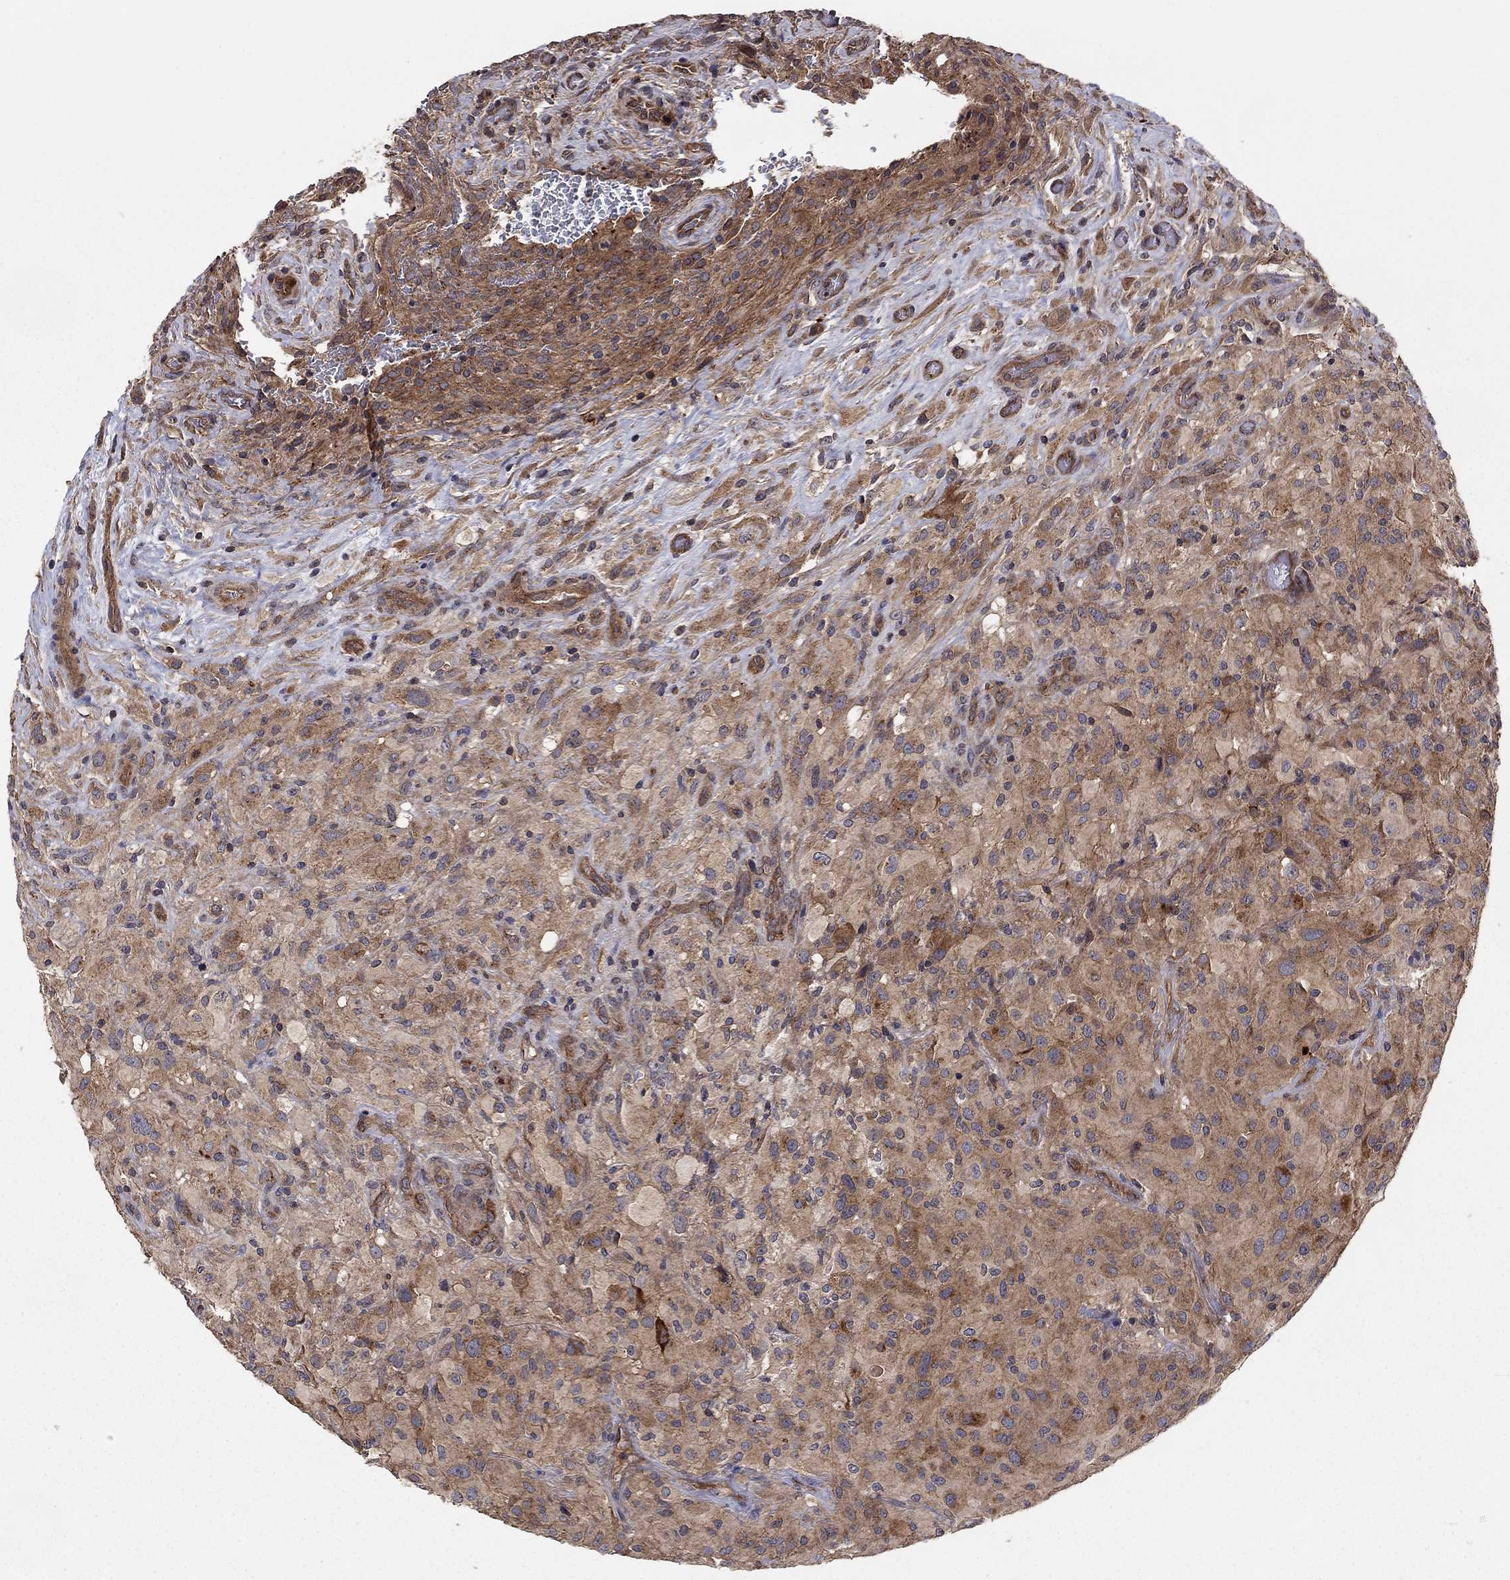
{"staining": {"intensity": "moderate", "quantity": "<25%", "location": "cytoplasmic/membranous"}, "tissue": "glioma", "cell_type": "Tumor cells", "image_type": "cancer", "snomed": [{"axis": "morphology", "description": "Glioma, malignant, High grade"}, {"axis": "topography", "description": "Cerebral cortex"}], "caption": "A brown stain highlights moderate cytoplasmic/membranous positivity of a protein in human glioma tumor cells. (IHC, brightfield microscopy, high magnification).", "gene": "BMERB1", "patient": {"sex": "male", "age": 35}}